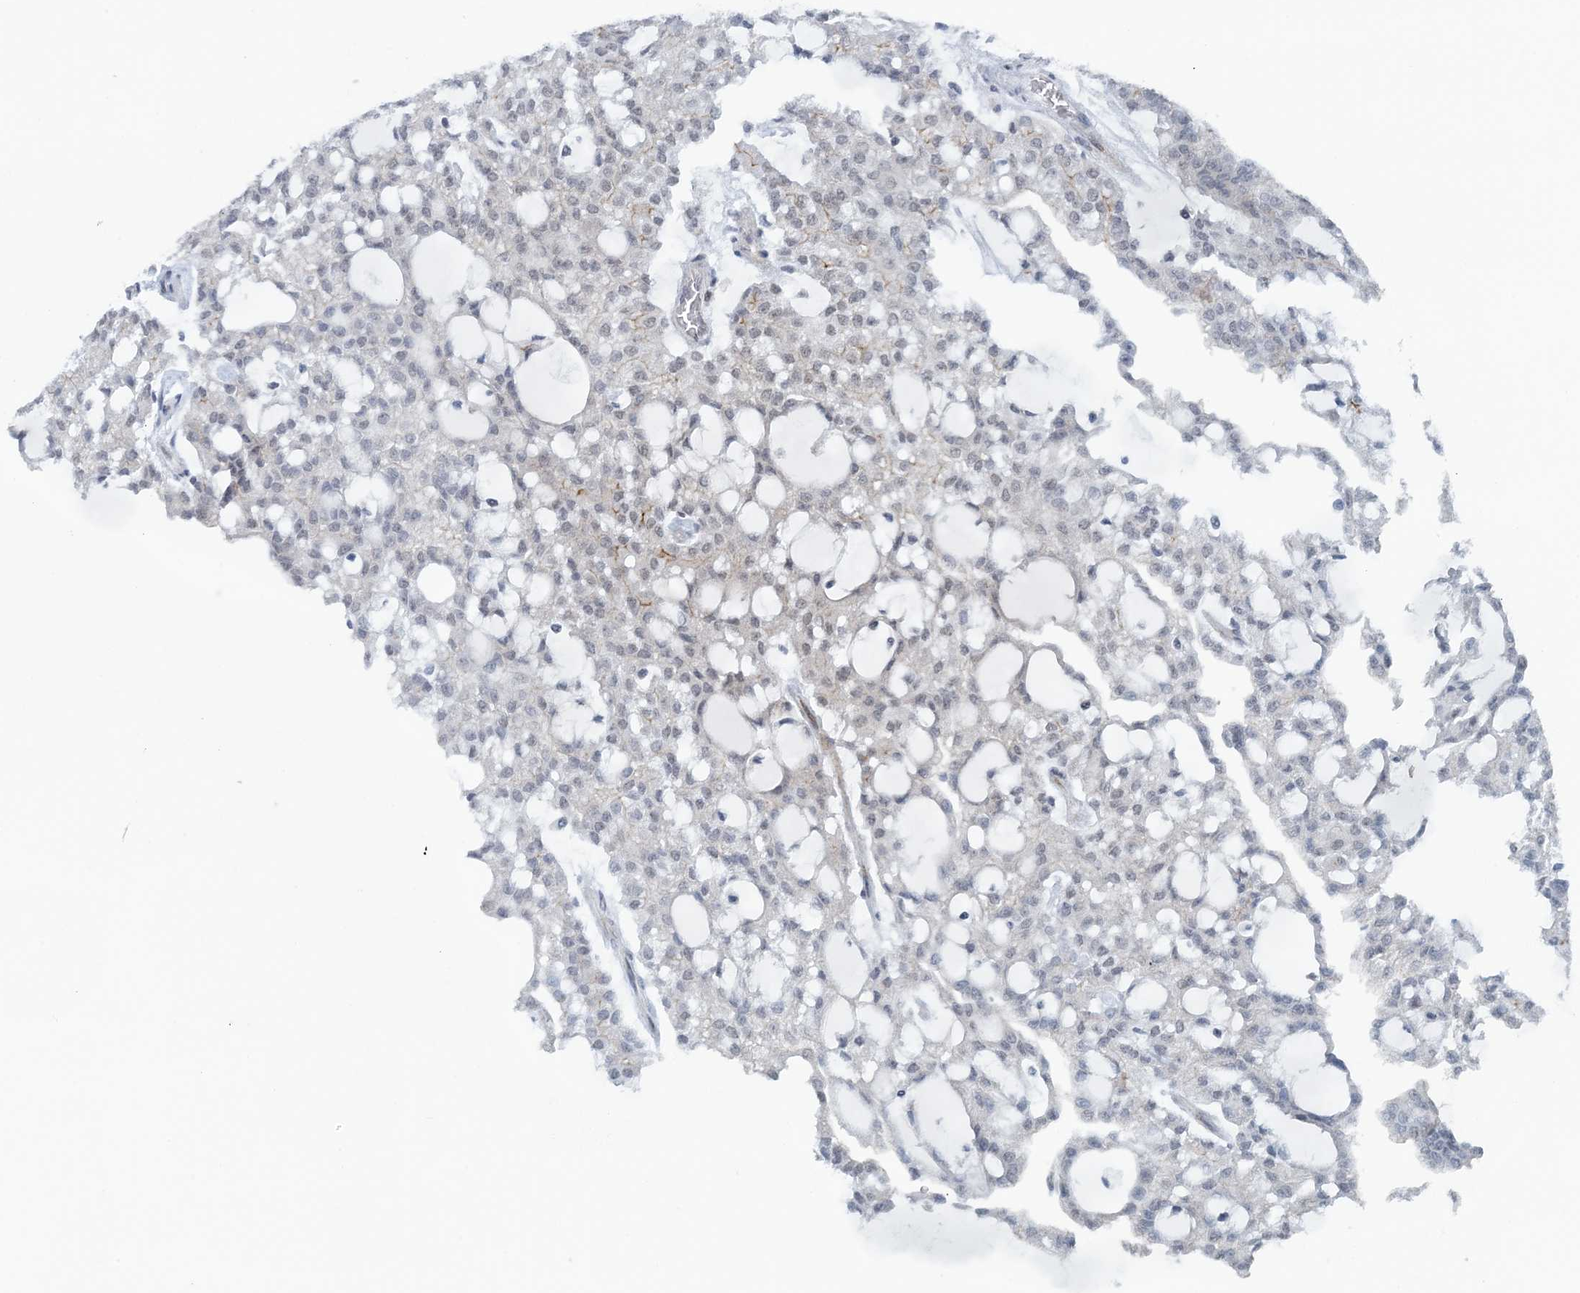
{"staining": {"intensity": "weak", "quantity": "<25%", "location": "cytoplasmic/membranous"}, "tissue": "renal cancer", "cell_type": "Tumor cells", "image_type": "cancer", "snomed": [{"axis": "morphology", "description": "Adenocarcinoma, NOS"}, {"axis": "topography", "description": "Kidney"}], "caption": "Immunohistochemical staining of human renal cancer displays no significant staining in tumor cells.", "gene": "MBD2", "patient": {"sex": "male", "age": 63}}